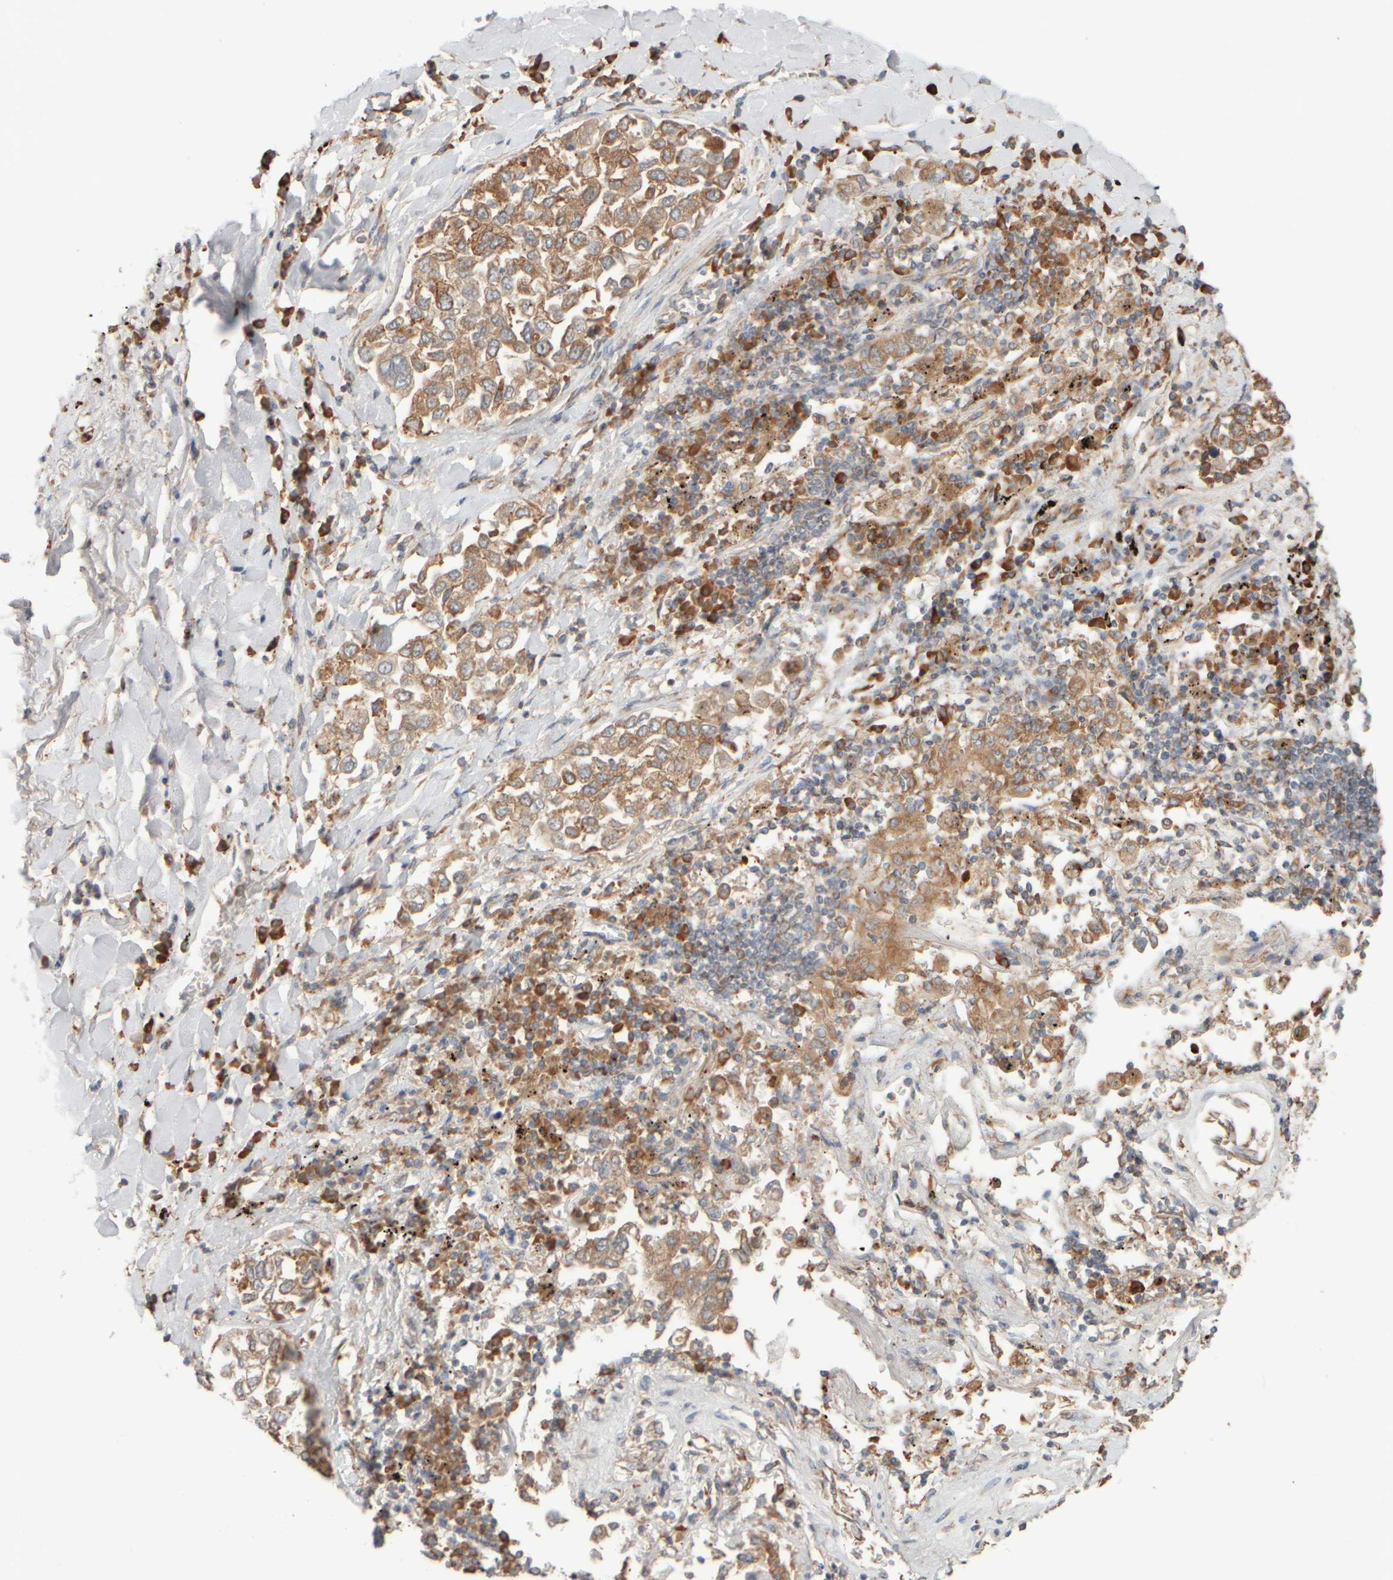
{"staining": {"intensity": "moderate", "quantity": ">75%", "location": "cytoplasmic/membranous"}, "tissue": "lung cancer", "cell_type": "Tumor cells", "image_type": "cancer", "snomed": [{"axis": "morphology", "description": "Inflammation, NOS"}, {"axis": "morphology", "description": "Adenocarcinoma, NOS"}, {"axis": "topography", "description": "Lung"}], "caption": "This is an image of IHC staining of lung cancer (adenocarcinoma), which shows moderate positivity in the cytoplasmic/membranous of tumor cells.", "gene": "EIF2B3", "patient": {"sex": "male", "age": 63}}